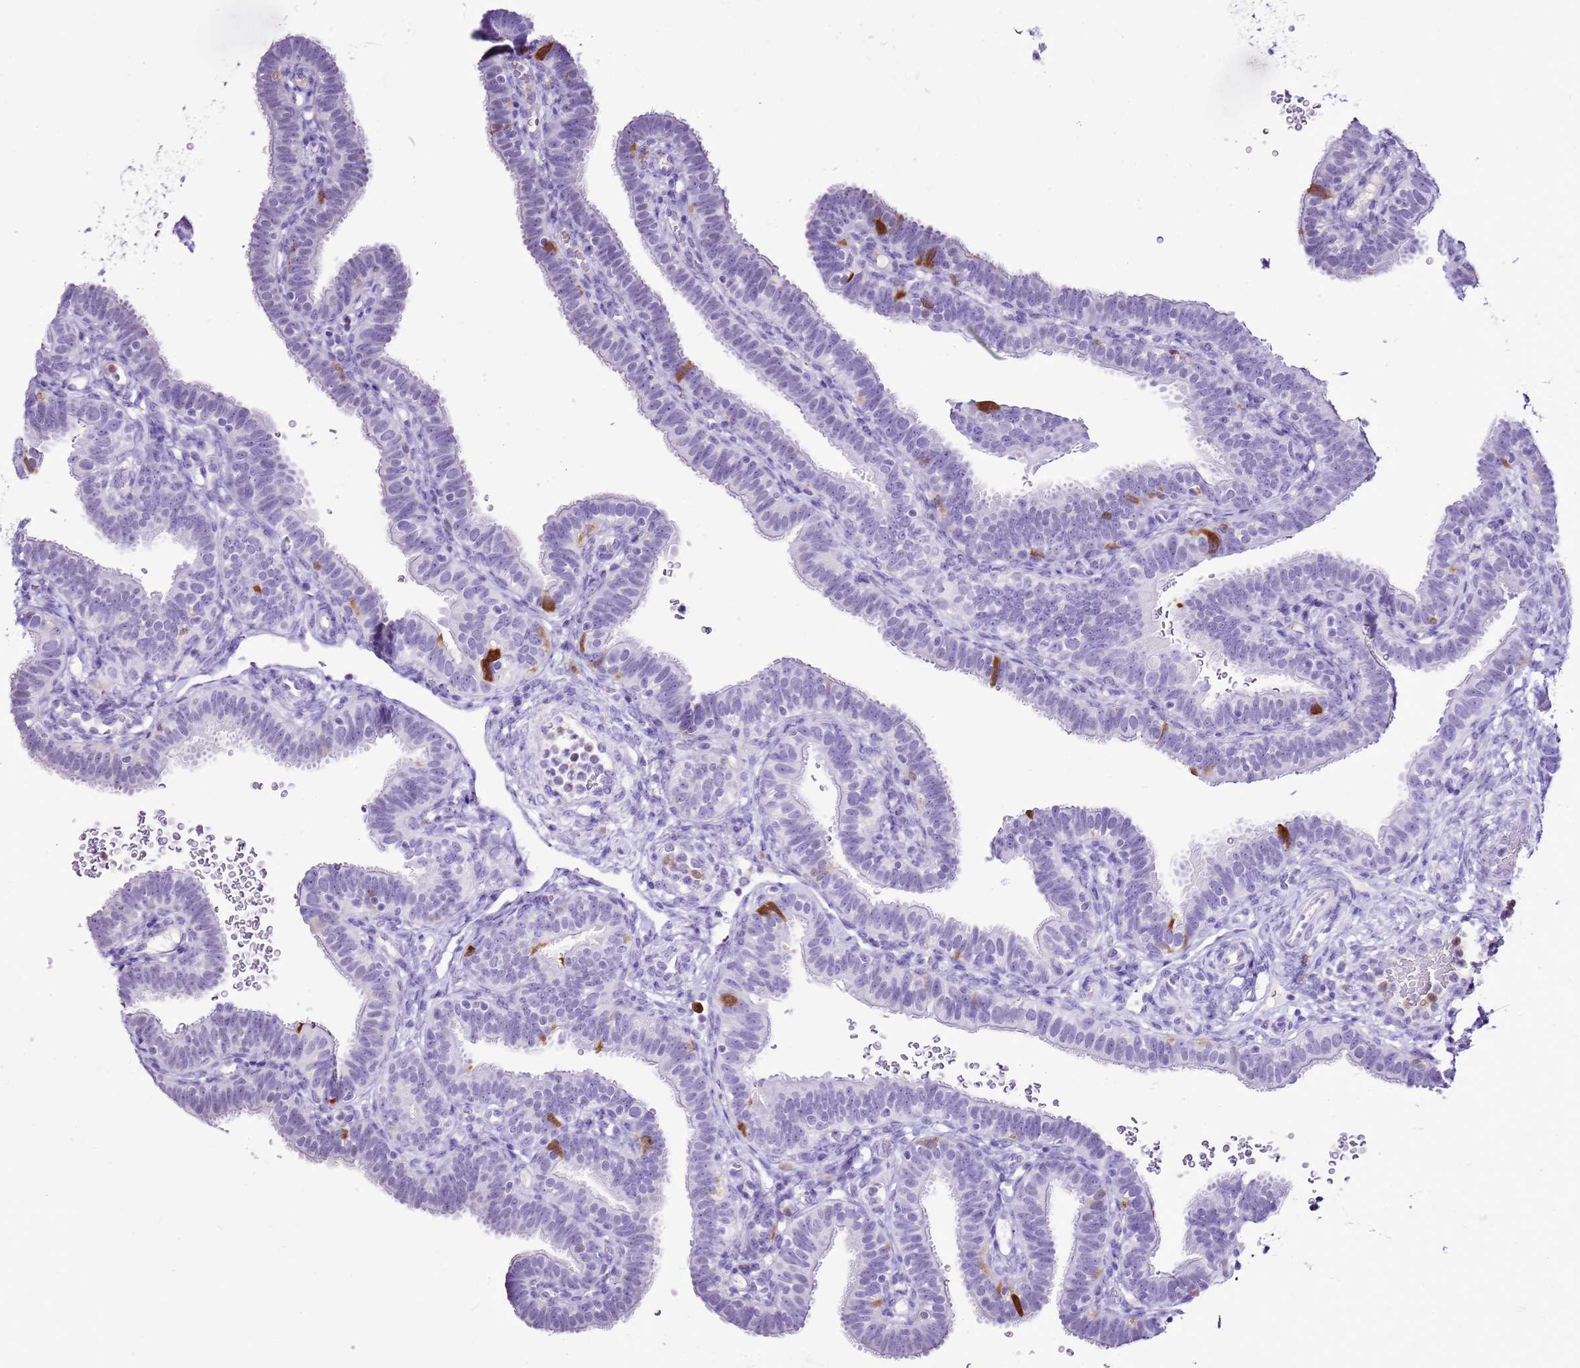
{"staining": {"intensity": "strong", "quantity": "<25%", "location": "cytoplasmic/membranous"}, "tissue": "fallopian tube", "cell_type": "Glandular cells", "image_type": "normal", "snomed": [{"axis": "morphology", "description": "Normal tissue, NOS"}, {"axis": "topography", "description": "Fallopian tube"}], "caption": "The photomicrograph reveals immunohistochemical staining of normal fallopian tube. There is strong cytoplasmic/membranous expression is present in about <25% of glandular cells.", "gene": "SPC25", "patient": {"sex": "female", "age": 41}}